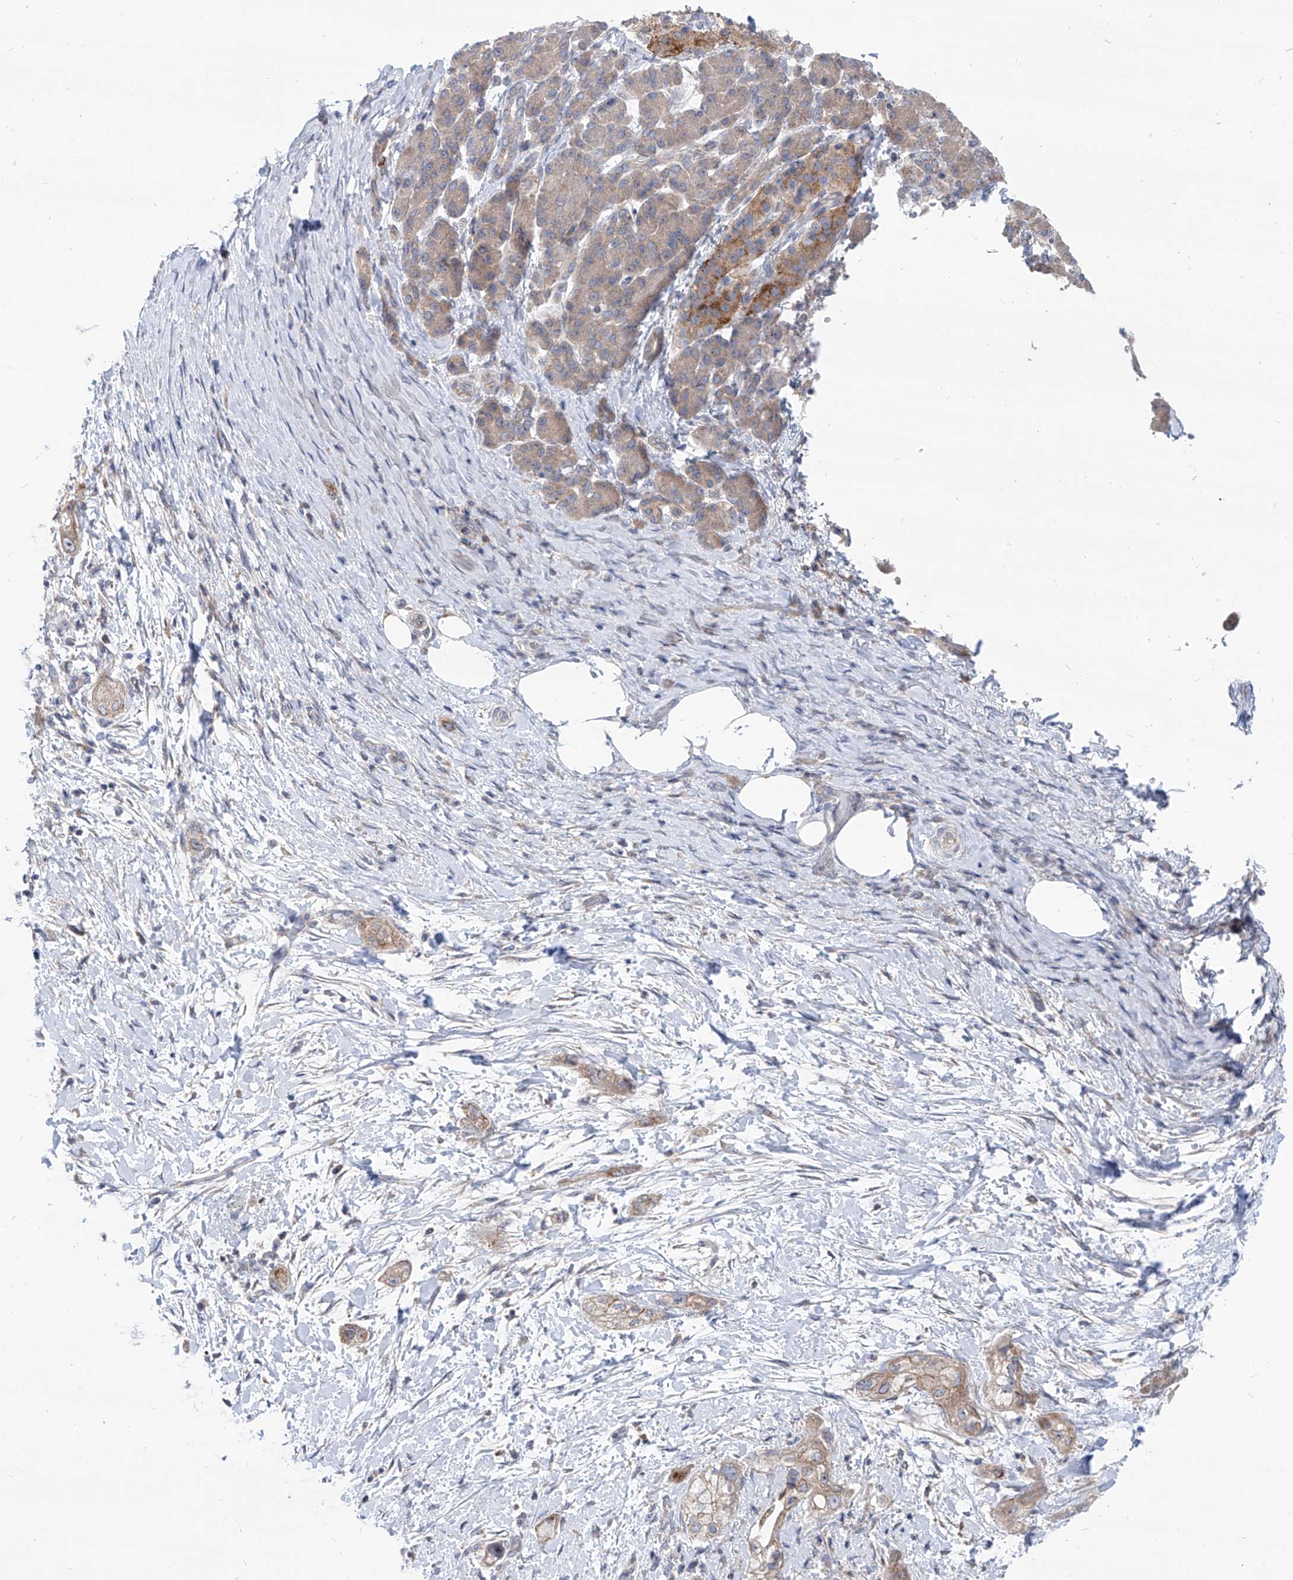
{"staining": {"intensity": "weak", "quantity": ">75%", "location": "cytoplasmic/membranous"}, "tissue": "pancreatic cancer", "cell_type": "Tumor cells", "image_type": "cancer", "snomed": [{"axis": "morphology", "description": "Adenocarcinoma, NOS"}, {"axis": "topography", "description": "Pancreas"}], "caption": "A micrograph of pancreatic adenocarcinoma stained for a protein shows weak cytoplasmic/membranous brown staining in tumor cells.", "gene": "AGPS", "patient": {"sex": "male", "age": 58}}